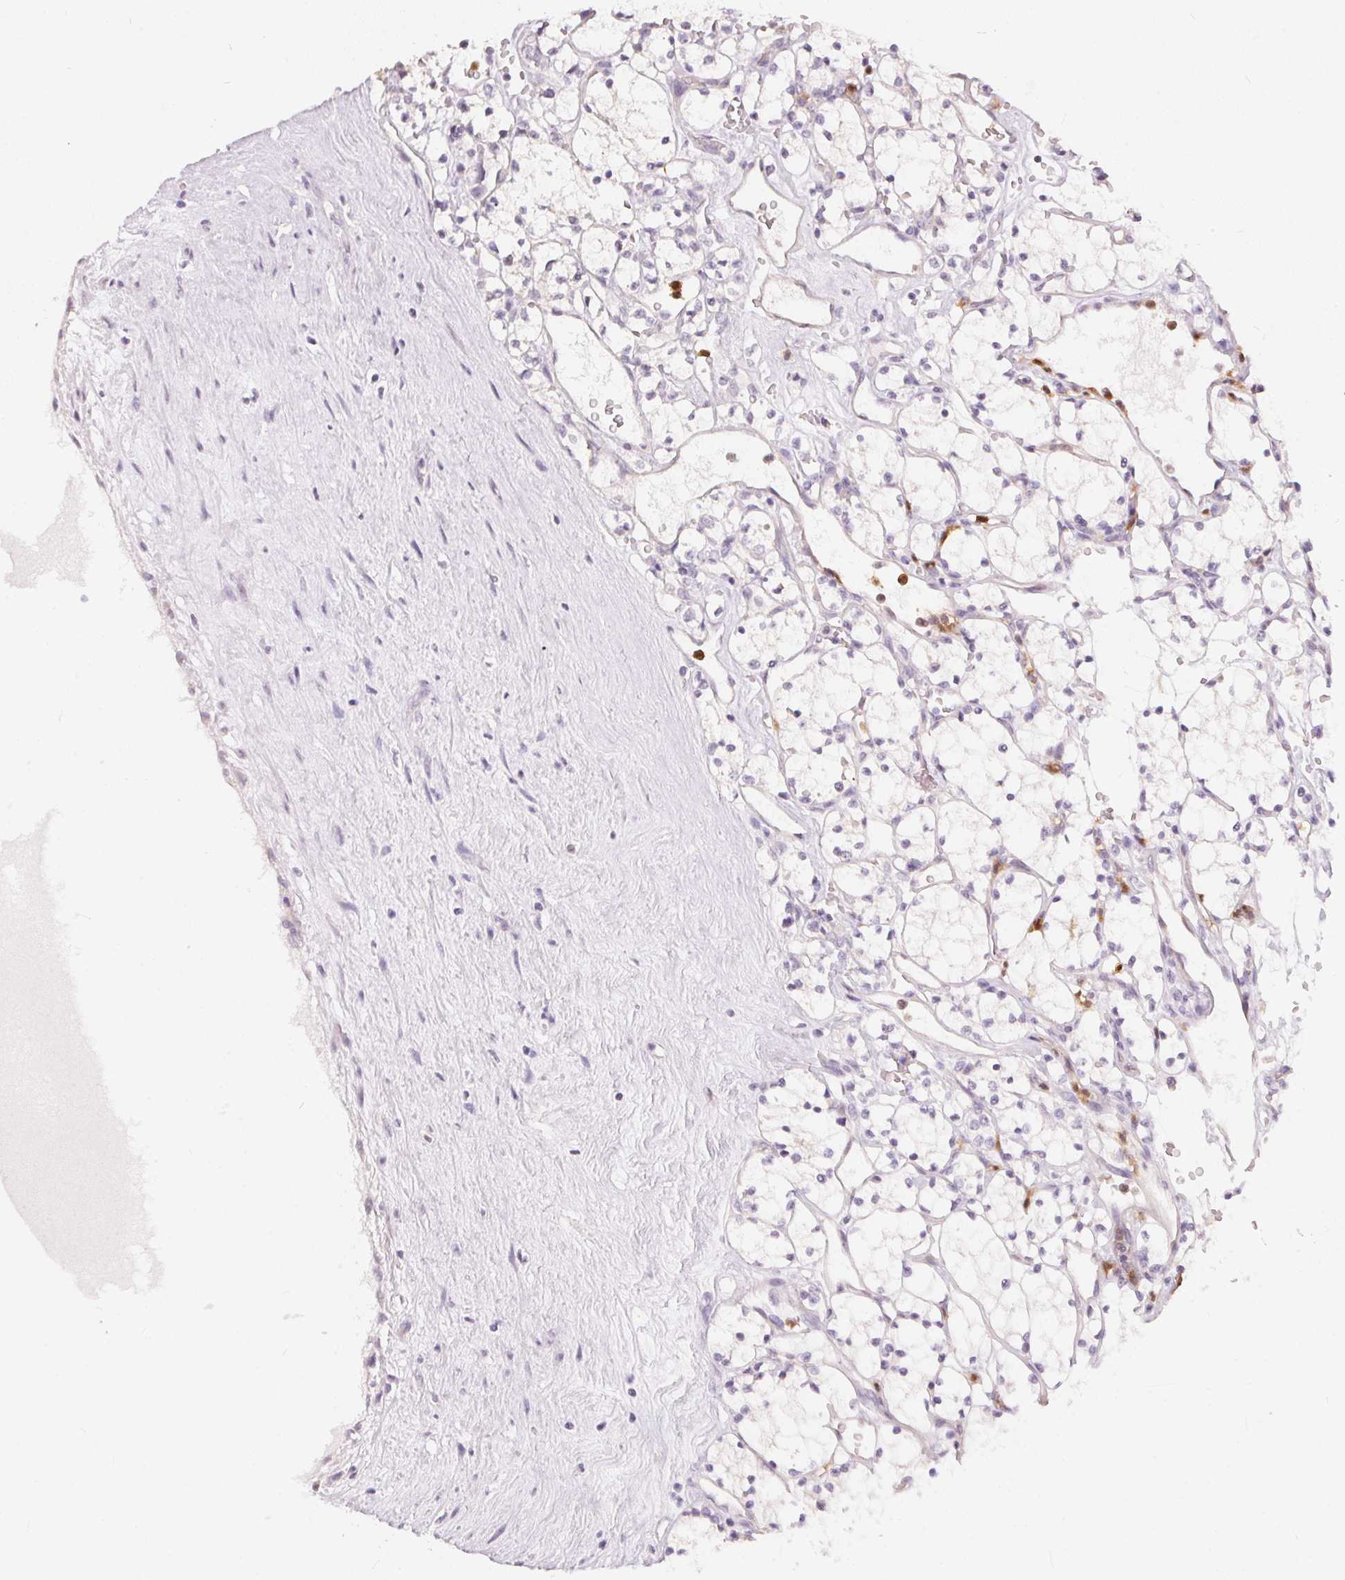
{"staining": {"intensity": "negative", "quantity": "none", "location": "none"}, "tissue": "renal cancer", "cell_type": "Tumor cells", "image_type": "cancer", "snomed": [{"axis": "morphology", "description": "Adenocarcinoma, NOS"}, {"axis": "topography", "description": "Kidney"}], "caption": "This image is of adenocarcinoma (renal) stained with immunohistochemistry to label a protein in brown with the nuclei are counter-stained blue. There is no expression in tumor cells.", "gene": "SERPINB1", "patient": {"sex": "female", "age": 69}}